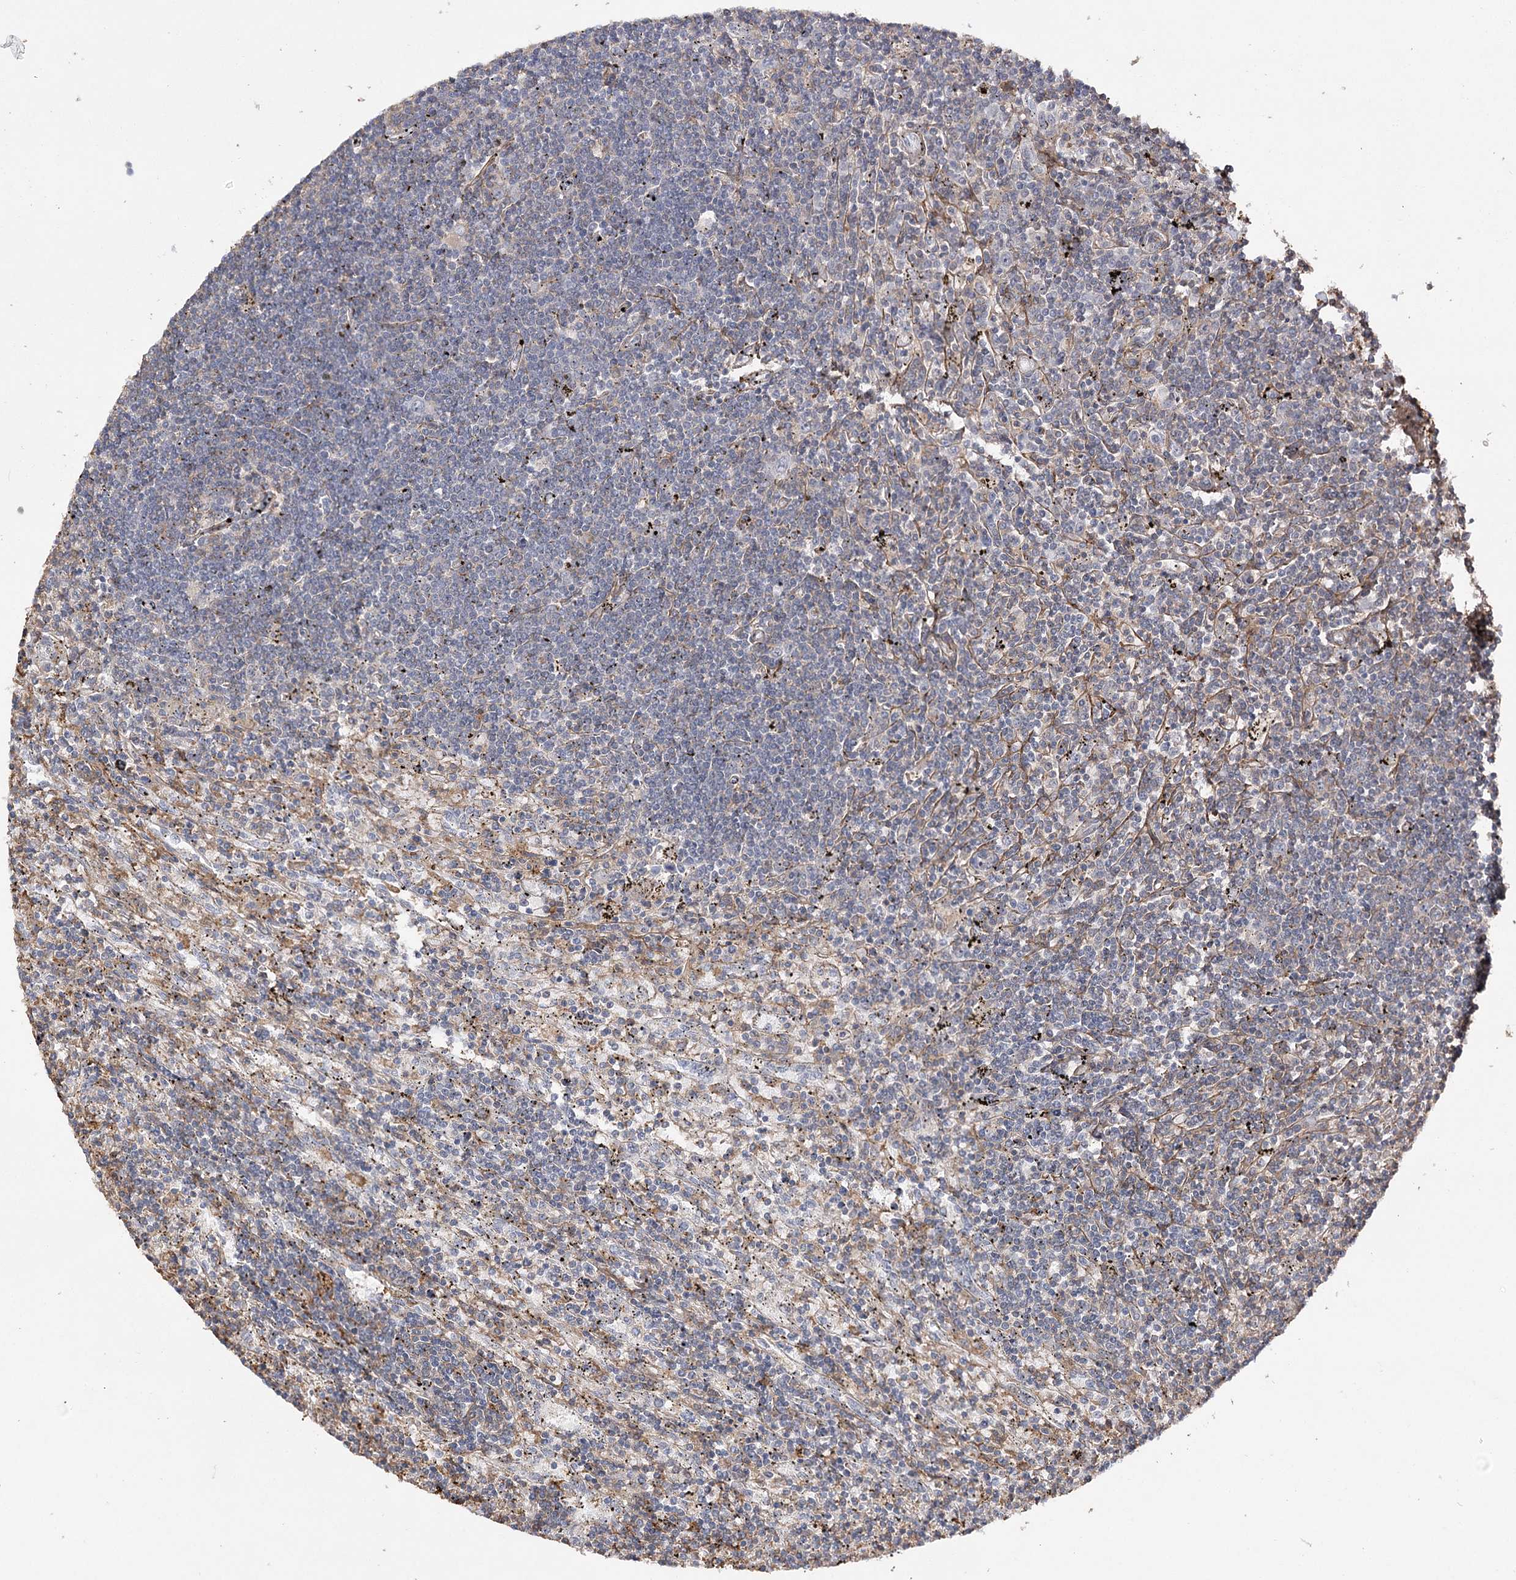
{"staining": {"intensity": "negative", "quantity": "none", "location": "none"}, "tissue": "lymphoma", "cell_type": "Tumor cells", "image_type": "cancer", "snomed": [{"axis": "morphology", "description": "Malignant lymphoma, non-Hodgkin's type, Low grade"}, {"axis": "topography", "description": "Spleen"}], "caption": "A high-resolution photomicrograph shows immunohistochemistry staining of malignant lymphoma, non-Hodgkin's type (low-grade), which shows no significant expression in tumor cells. The staining was performed using DAB to visualize the protein expression in brown, while the nuclei were stained in blue with hematoxylin (Magnification: 20x).", "gene": "OBSL1", "patient": {"sex": "male", "age": 76}}